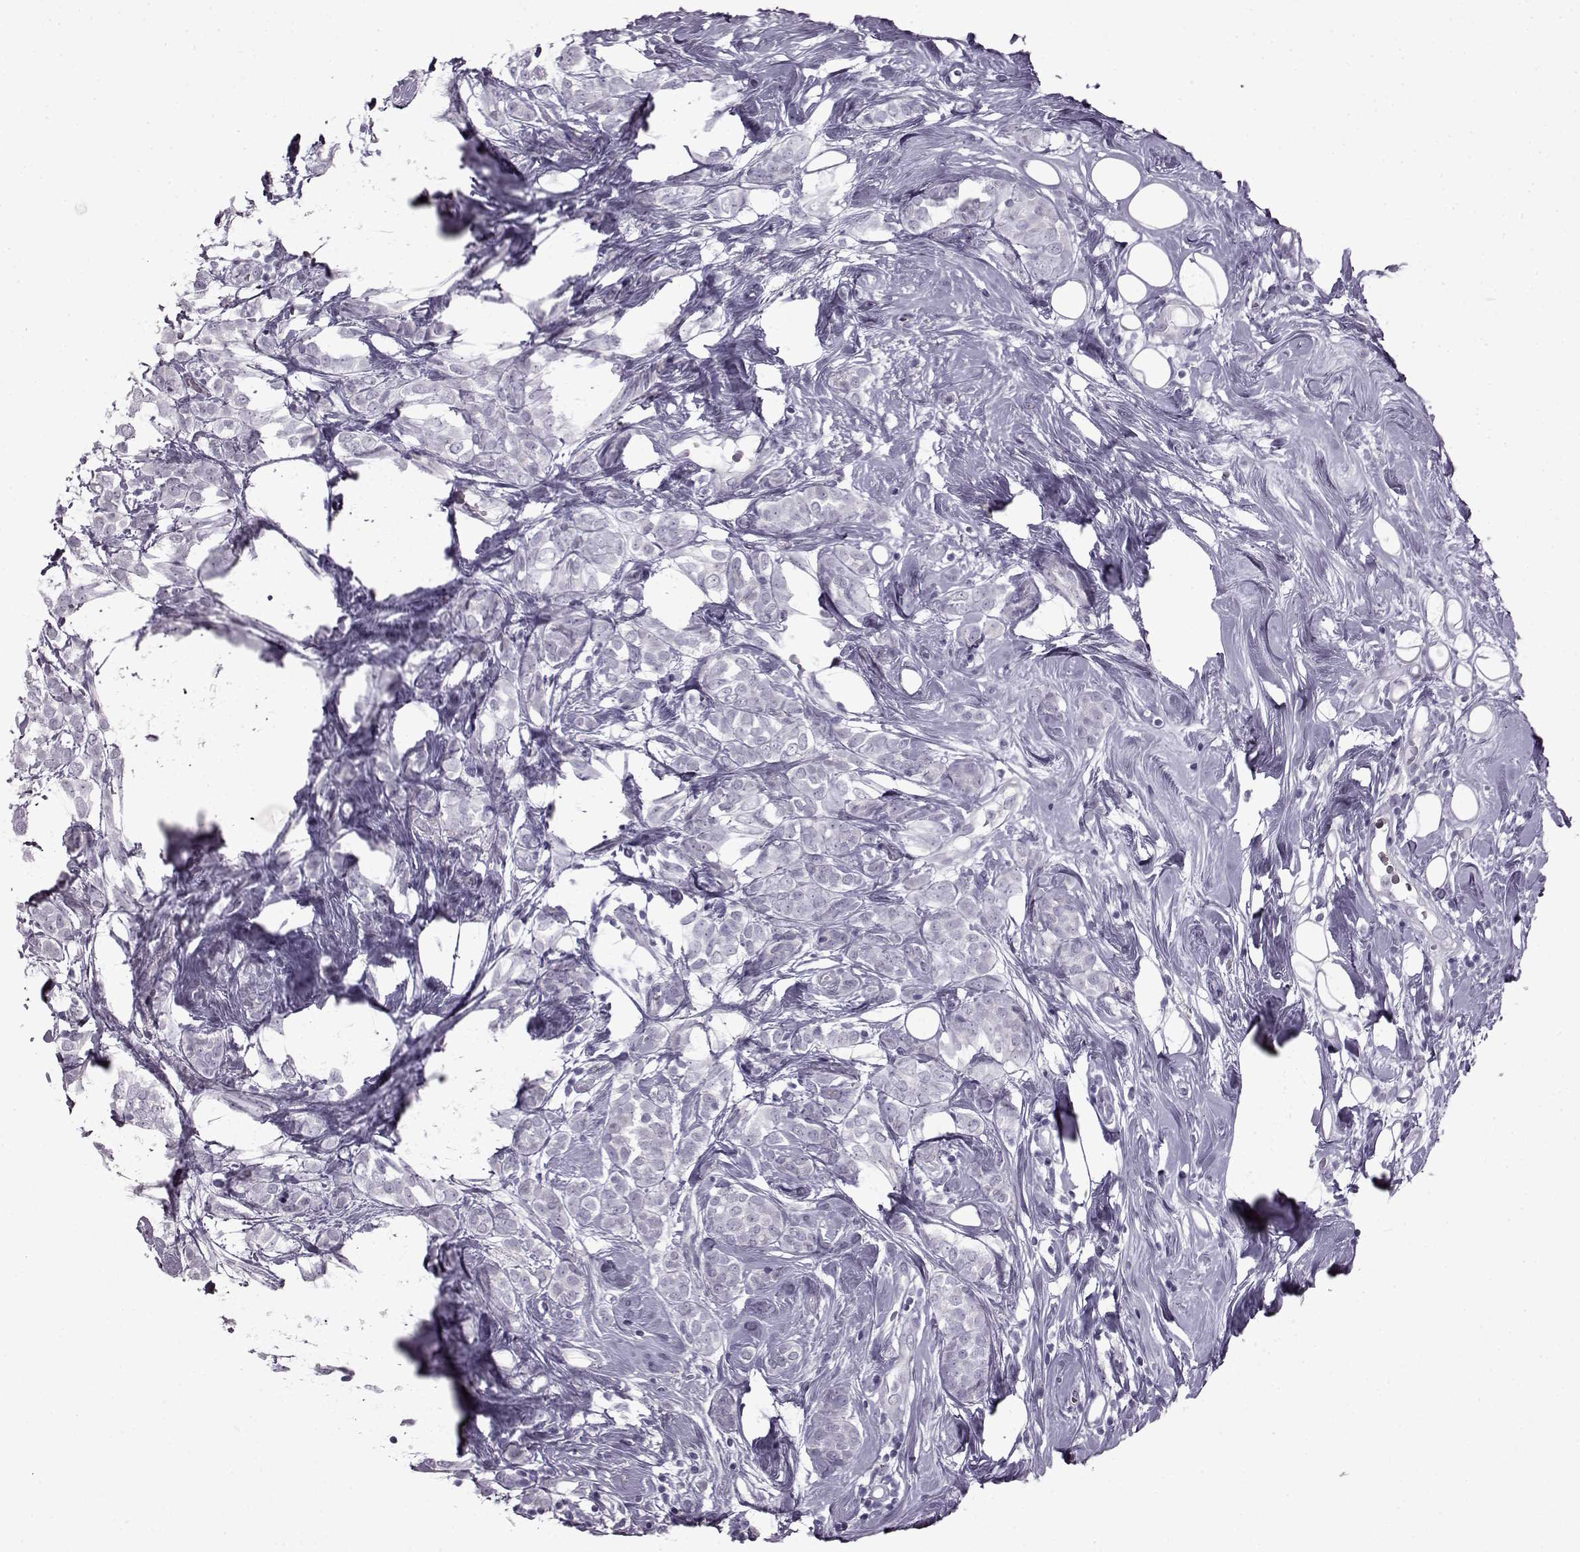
{"staining": {"intensity": "negative", "quantity": "none", "location": "none"}, "tissue": "breast cancer", "cell_type": "Tumor cells", "image_type": "cancer", "snomed": [{"axis": "morphology", "description": "Lobular carcinoma"}, {"axis": "topography", "description": "Breast"}], "caption": "Breast cancer (lobular carcinoma) stained for a protein using immunohistochemistry reveals no staining tumor cells.", "gene": "SLC28A2", "patient": {"sex": "female", "age": 49}}